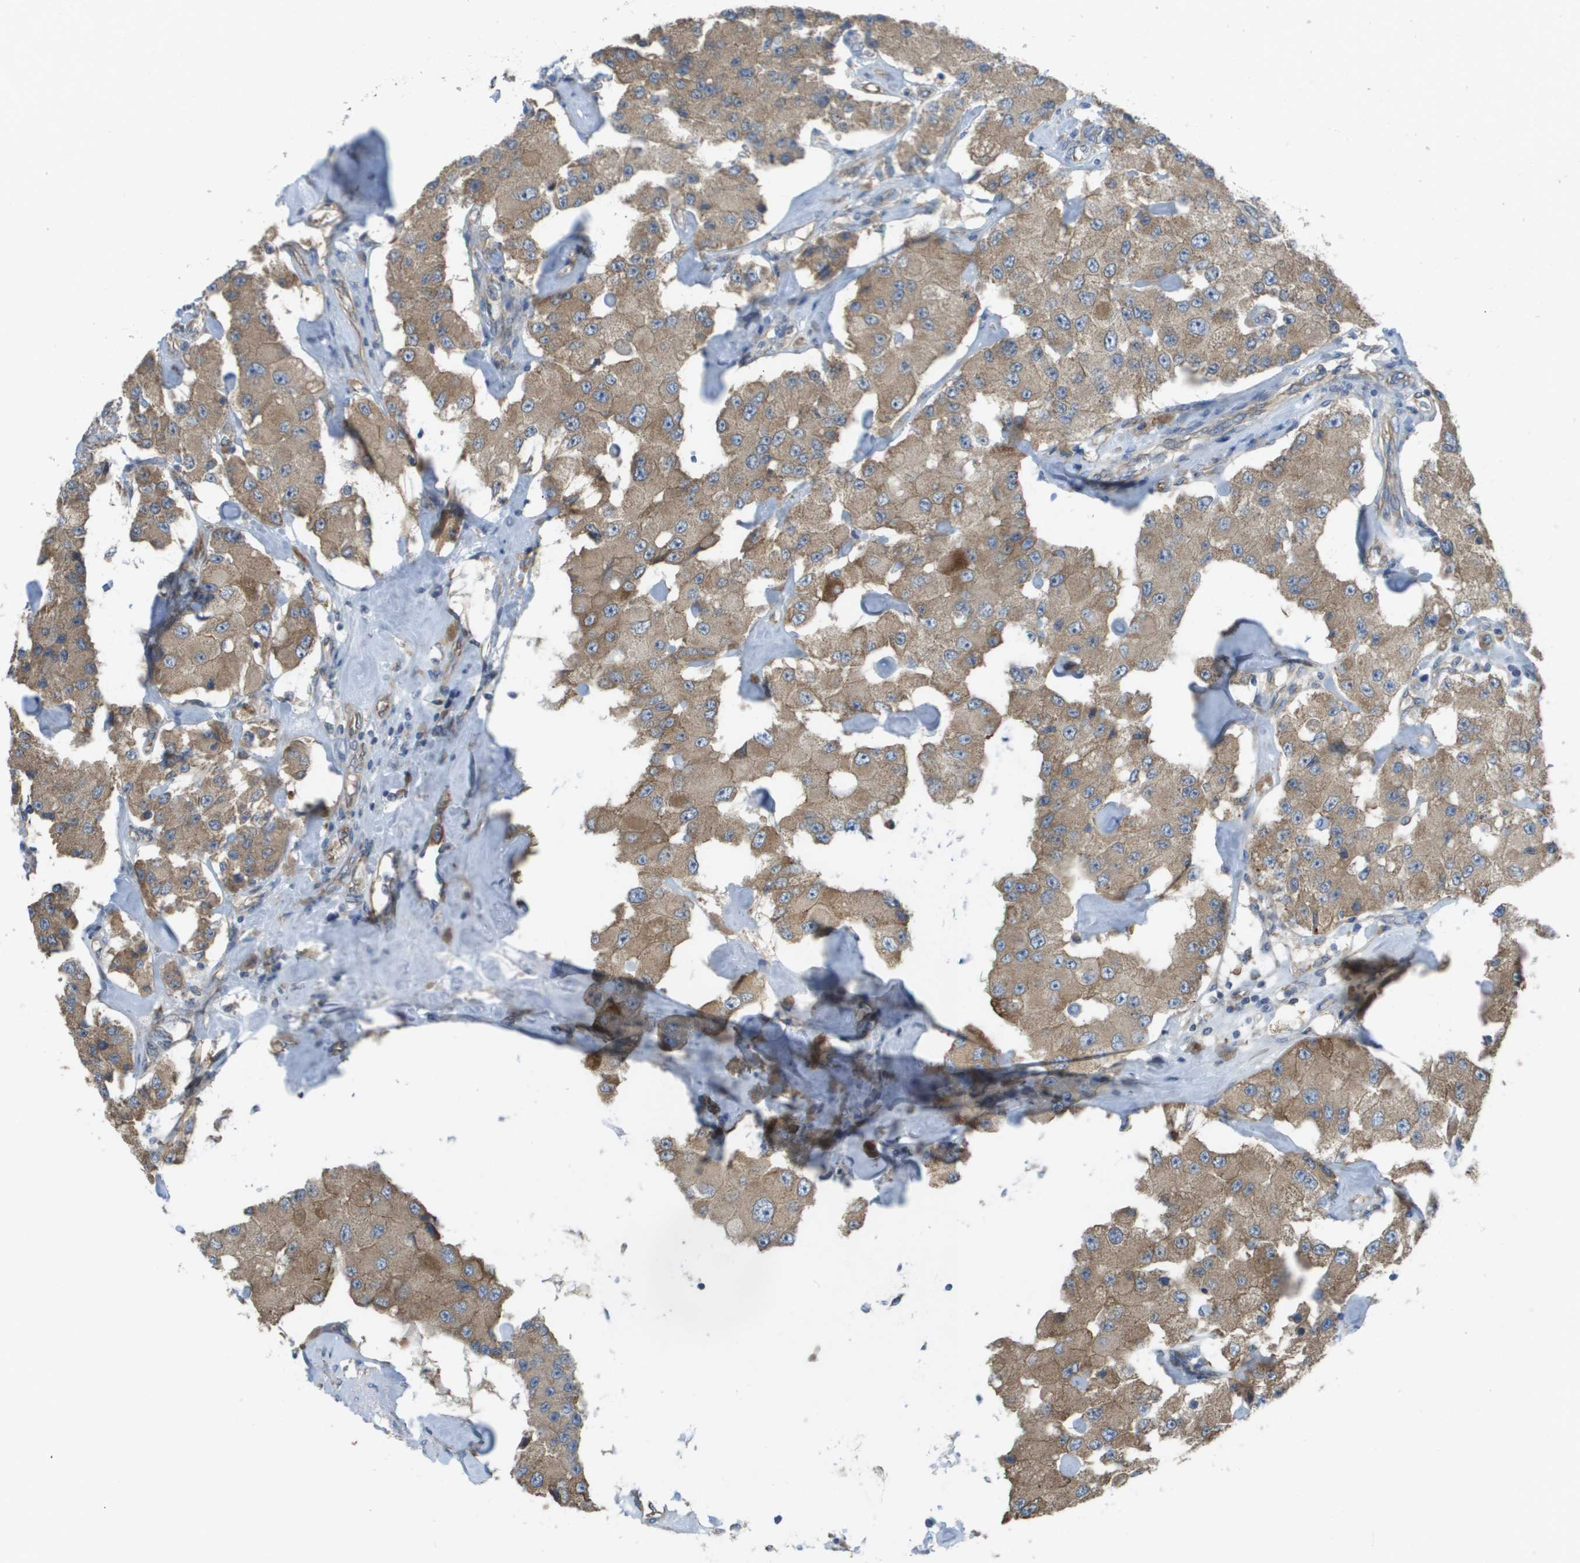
{"staining": {"intensity": "weak", "quantity": ">75%", "location": "cytoplasmic/membranous"}, "tissue": "carcinoid", "cell_type": "Tumor cells", "image_type": "cancer", "snomed": [{"axis": "morphology", "description": "Carcinoid, malignant, NOS"}, {"axis": "topography", "description": "Pancreas"}], "caption": "Carcinoid was stained to show a protein in brown. There is low levels of weak cytoplasmic/membranous expression in approximately >75% of tumor cells.", "gene": "CLCN2", "patient": {"sex": "male", "age": 41}}